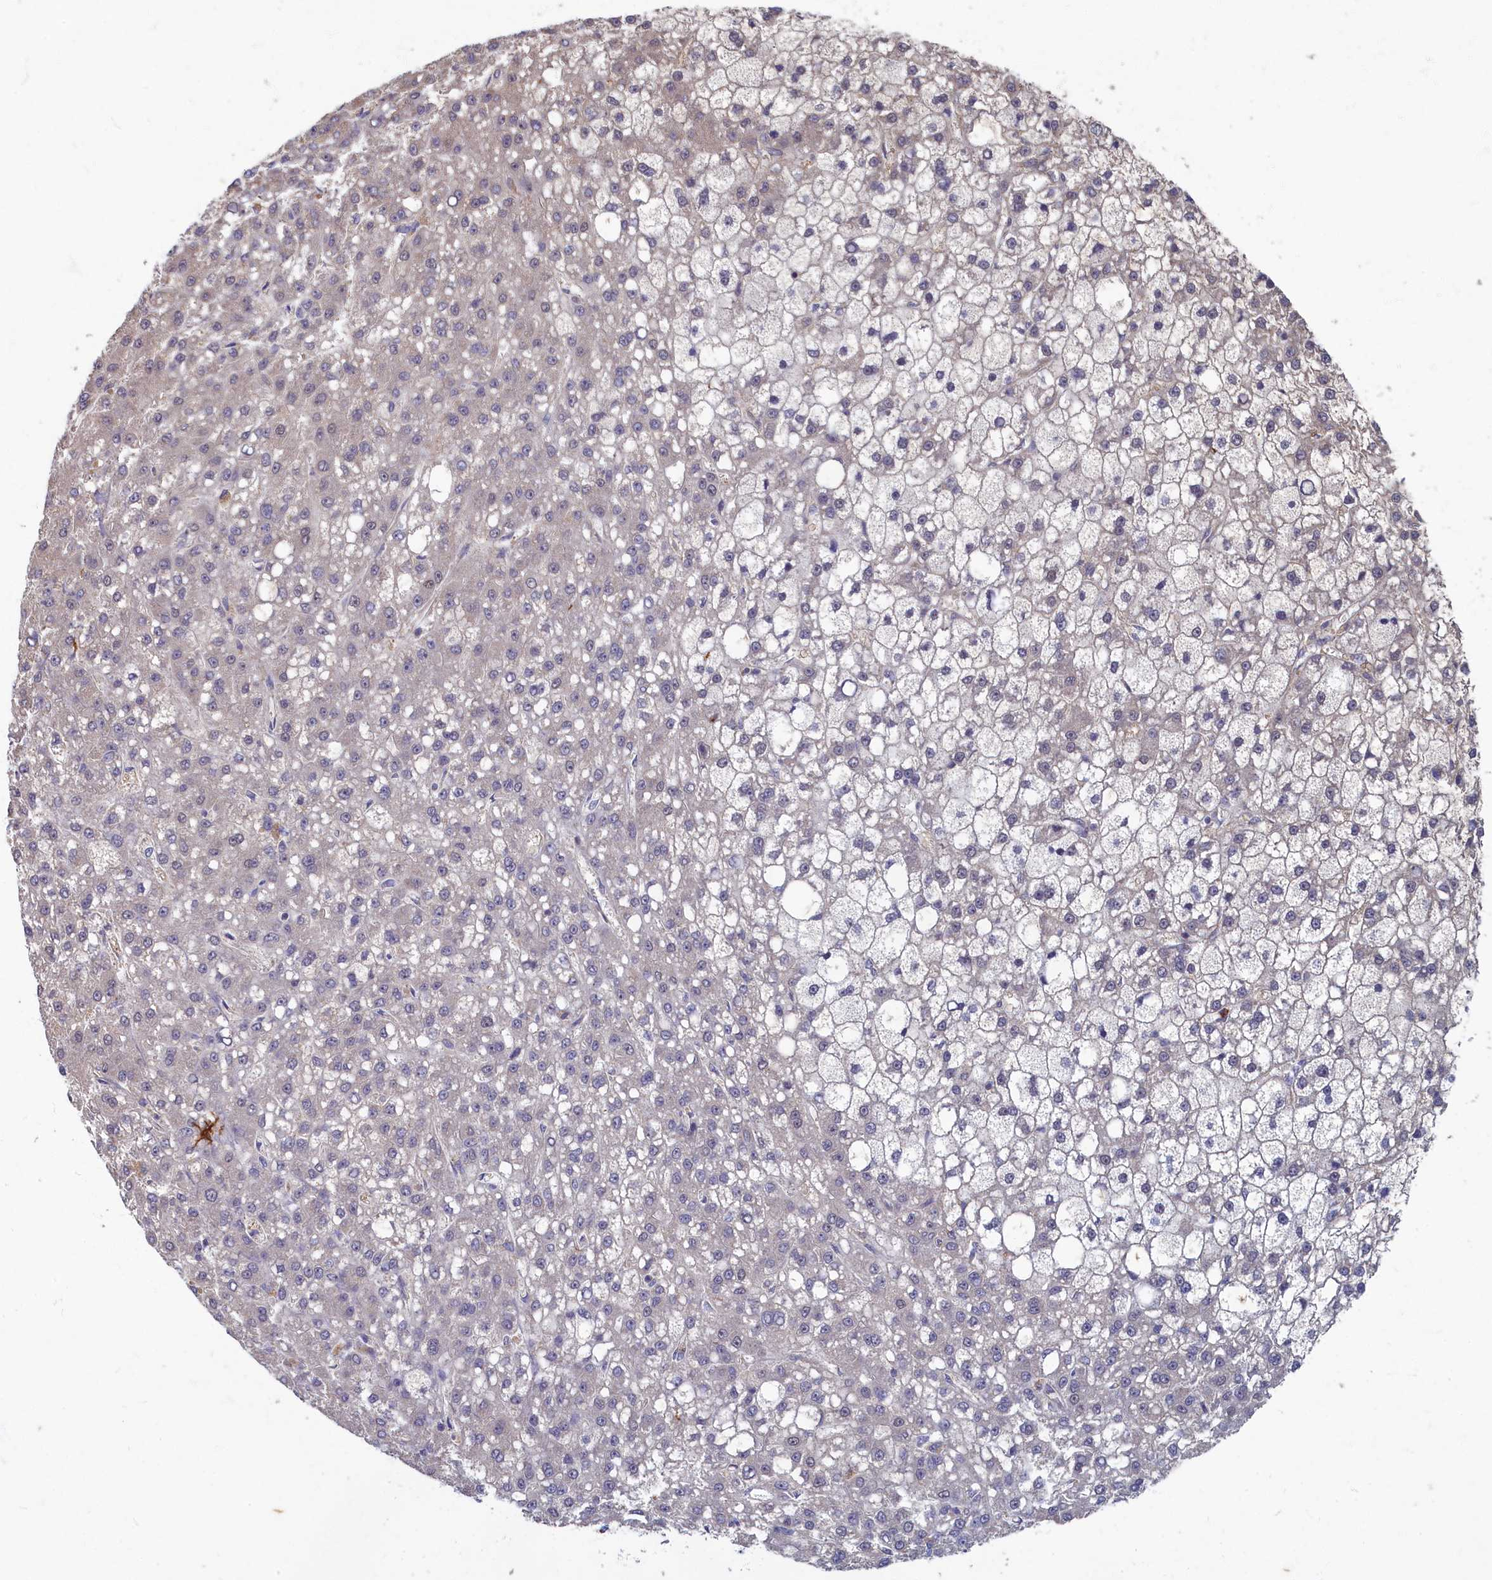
{"staining": {"intensity": "weak", "quantity": "<25%", "location": "nuclear"}, "tissue": "liver cancer", "cell_type": "Tumor cells", "image_type": "cancer", "snomed": [{"axis": "morphology", "description": "Carcinoma, Hepatocellular, NOS"}, {"axis": "topography", "description": "Liver"}], "caption": "Hepatocellular carcinoma (liver) was stained to show a protein in brown. There is no significant expression in tumor cells.", "gene": "WDR59", "patient": {"sex": "male", "age": 67}}